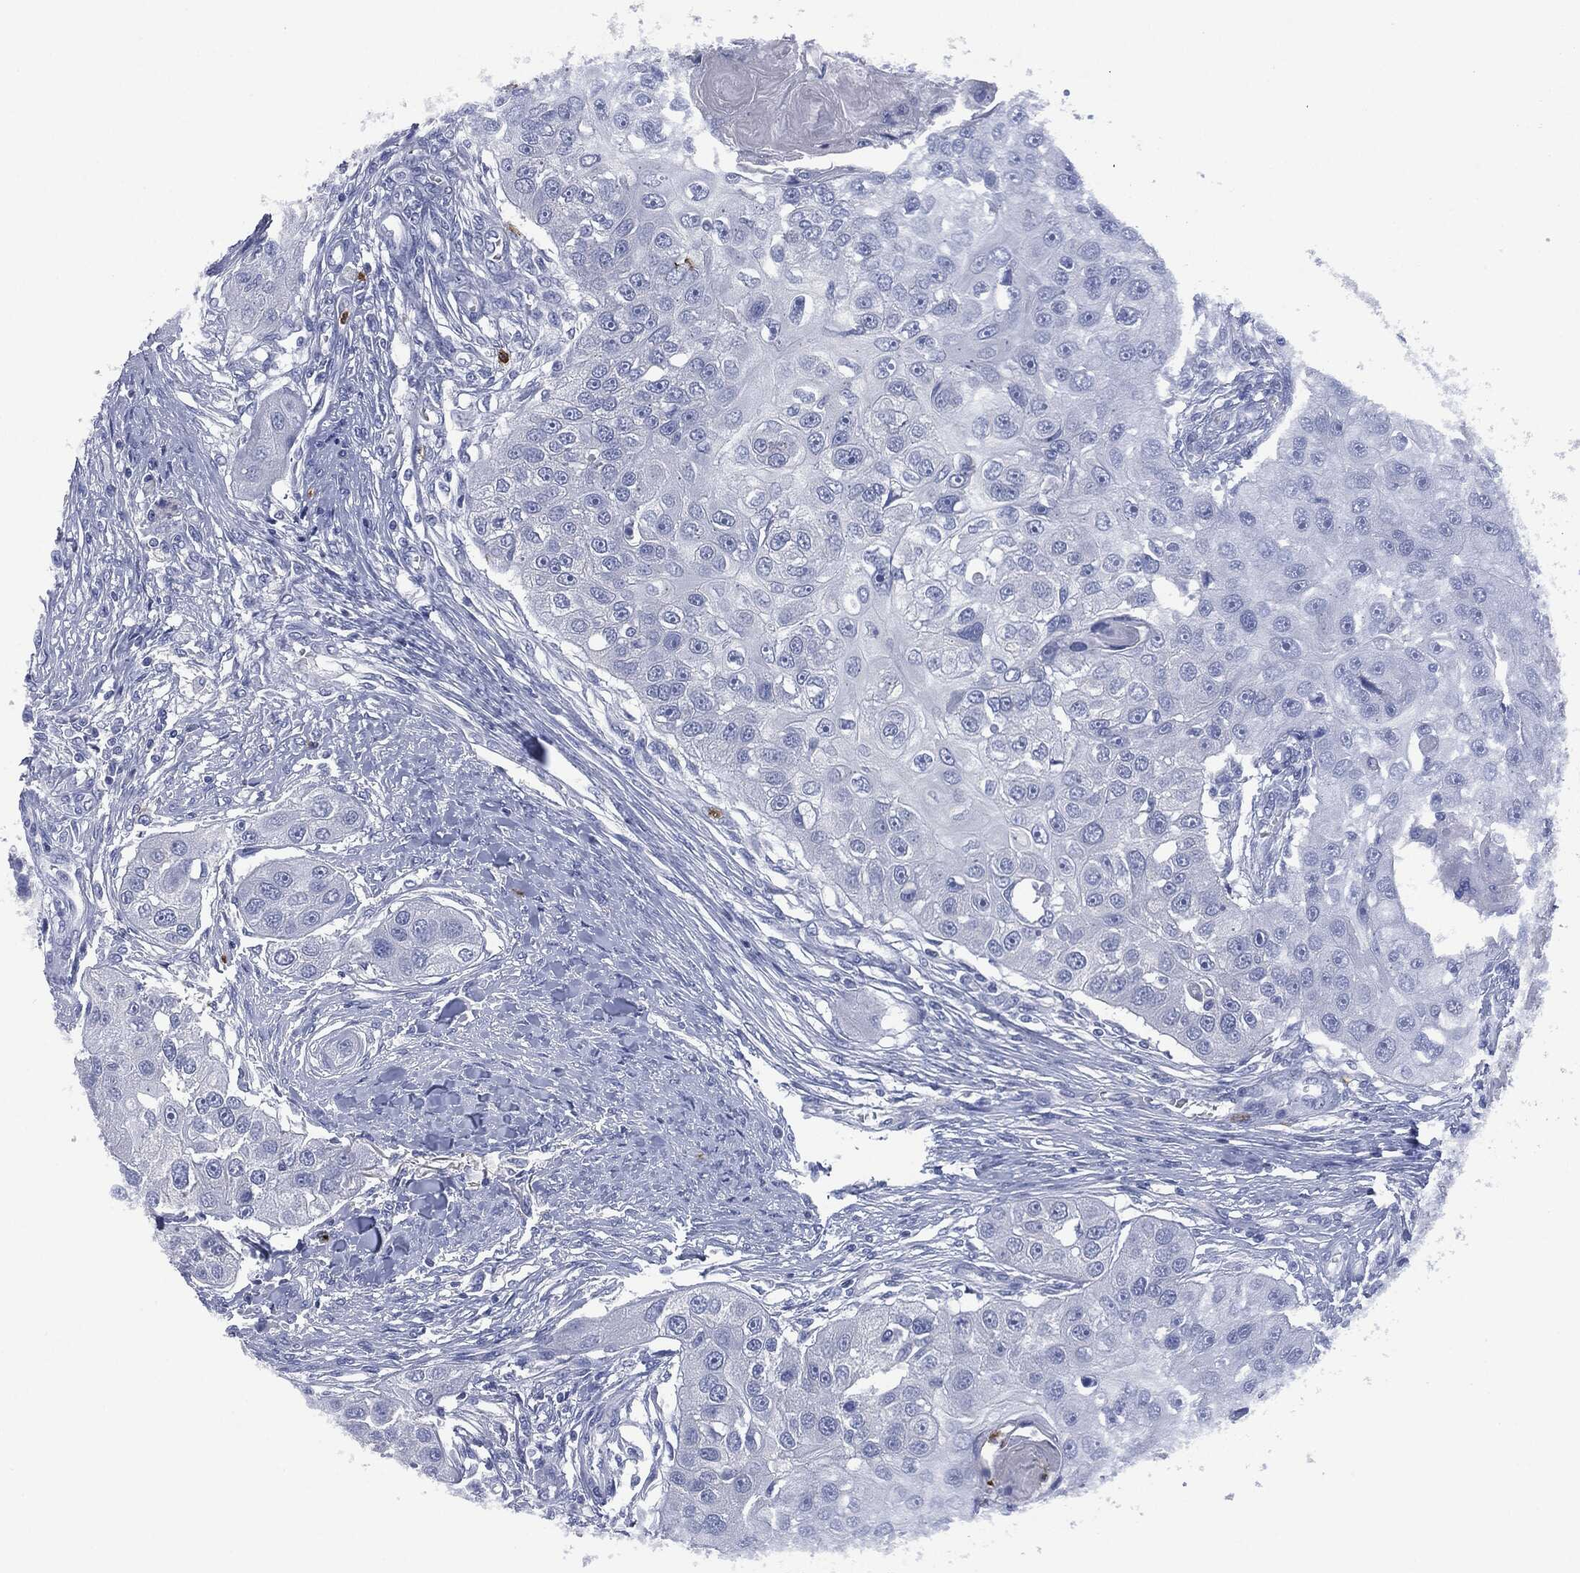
{"staining": {"intensity": "negative", "quantity": "none", "location": "none"}, "tissue": "head and neck cancer", "cell_type": "Tumor cells", "image_type": "cancer", "snomed": [{"axis": "morphology", "description": "Normal tissue, NOS"}, {"axis": "morphology", "description": "Squamous cell carcinoma, NOS"}, {"axis": "topography", "description": "Skeletal muscle"}, {"axis": "topography", "description": "Head-Neck"}], "caption": "Squamous cell carcinoma (head and neck) stained for a protein using immunohistochemistry (IHC) exhibits no expression tumor cells.", "gene": "CEACAM8", "patient": {"sex": "male", "age": 51}}